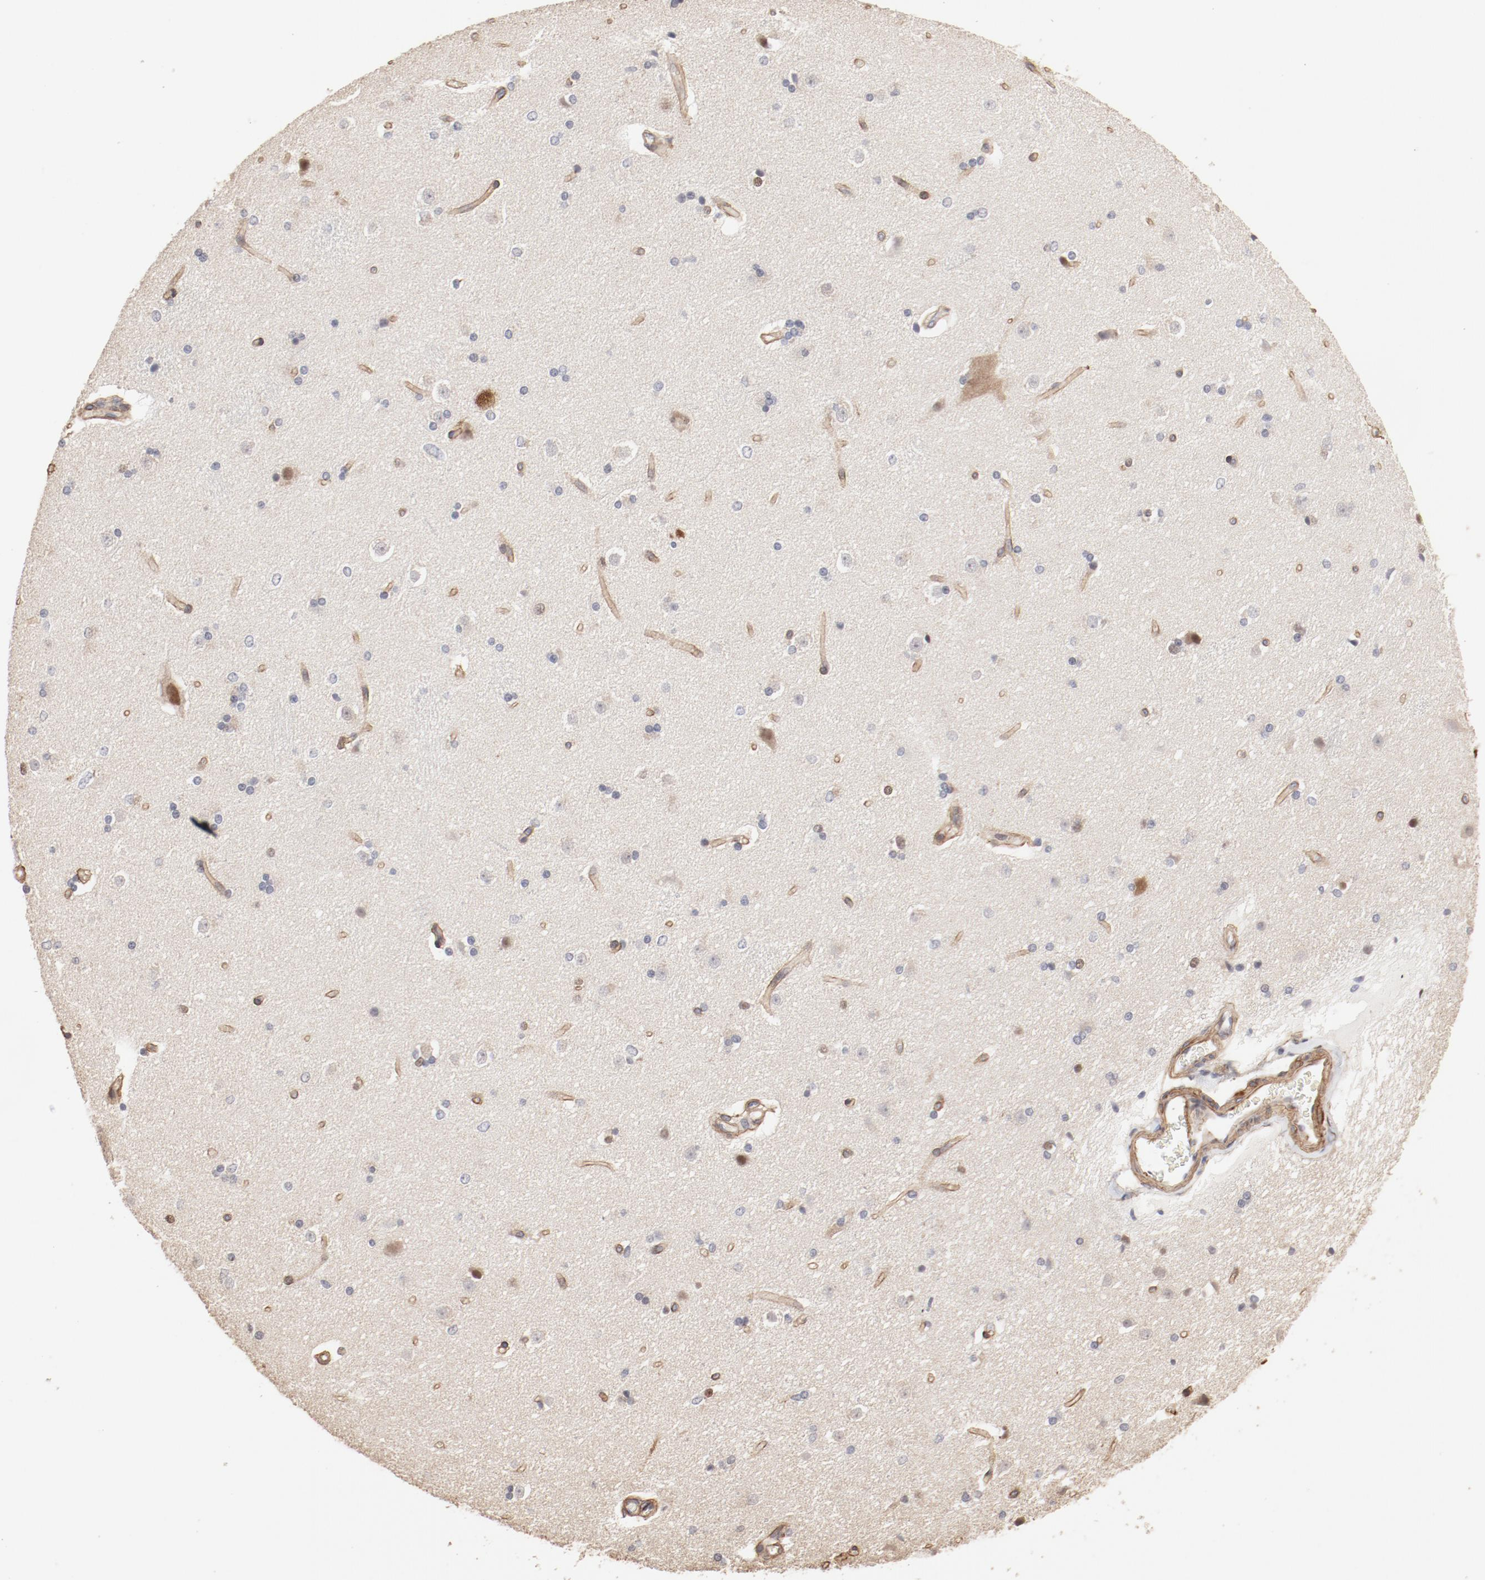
{"staining": {"intensity": "weak", "quantity": "<25%", "location": "nuclear"}, "tissue": "caudate", "cell_type": "Glial cells", "image_type": "normal", "snomed": [{"axis": "morphology", "description": "Normal tissue, NOS"}, {"axis": "topography", "description": "Lateral ventricle wall"}], "caption": "High magnification brightfield microscopy of unremarkable caudate stained with DAB (3,3'-diaminobenzidine) (brown) and counterstained with hematoxylin (blue): glial cells show no significant staining. (DAB (3,3'-diaminobenzidine) immunohistochemistry visualized using brightfield microscopy, high magnification).", "gene": "MAGED4B", "patient": {"sex": "female", "age": 19}}